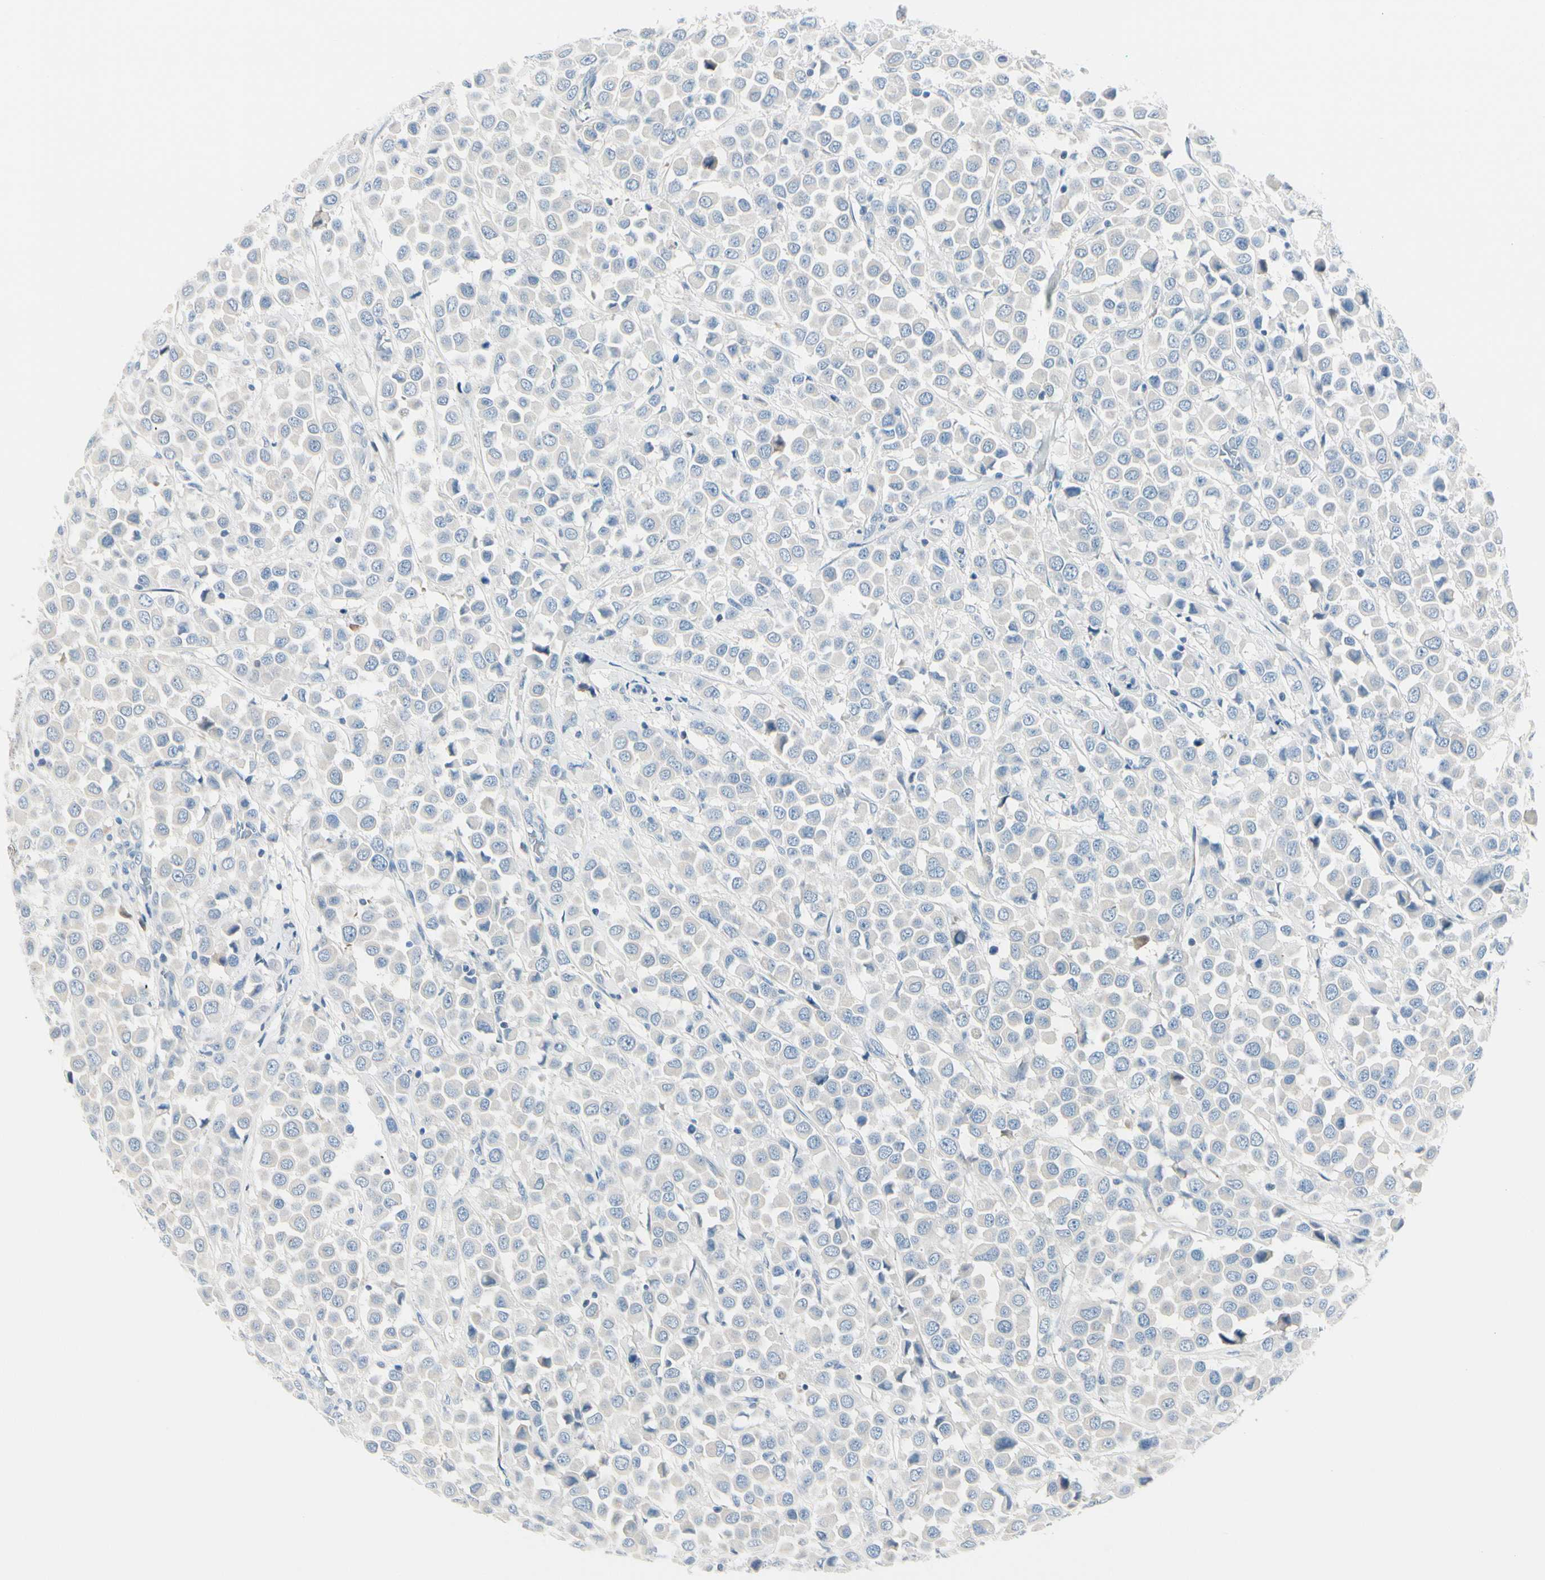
{"staining": {"intensity": "negative", "quantity": "none", "location": "none"}, "tissue": "breast cancer", "cell_type": "Tumor cells", "image_type": "cancer", "snomed": [{"axis": "morphology", "description": "Duct carcinoma"}, {"axis": "topography", "description": "Breast"}], "caption": "This is a histopathology image of IHC staining of intraductal carcinoma (breast), which shows no positivity in tumor cells.", "gene": "PEBP1", "patient": {"sex": "female", "age": 61}}